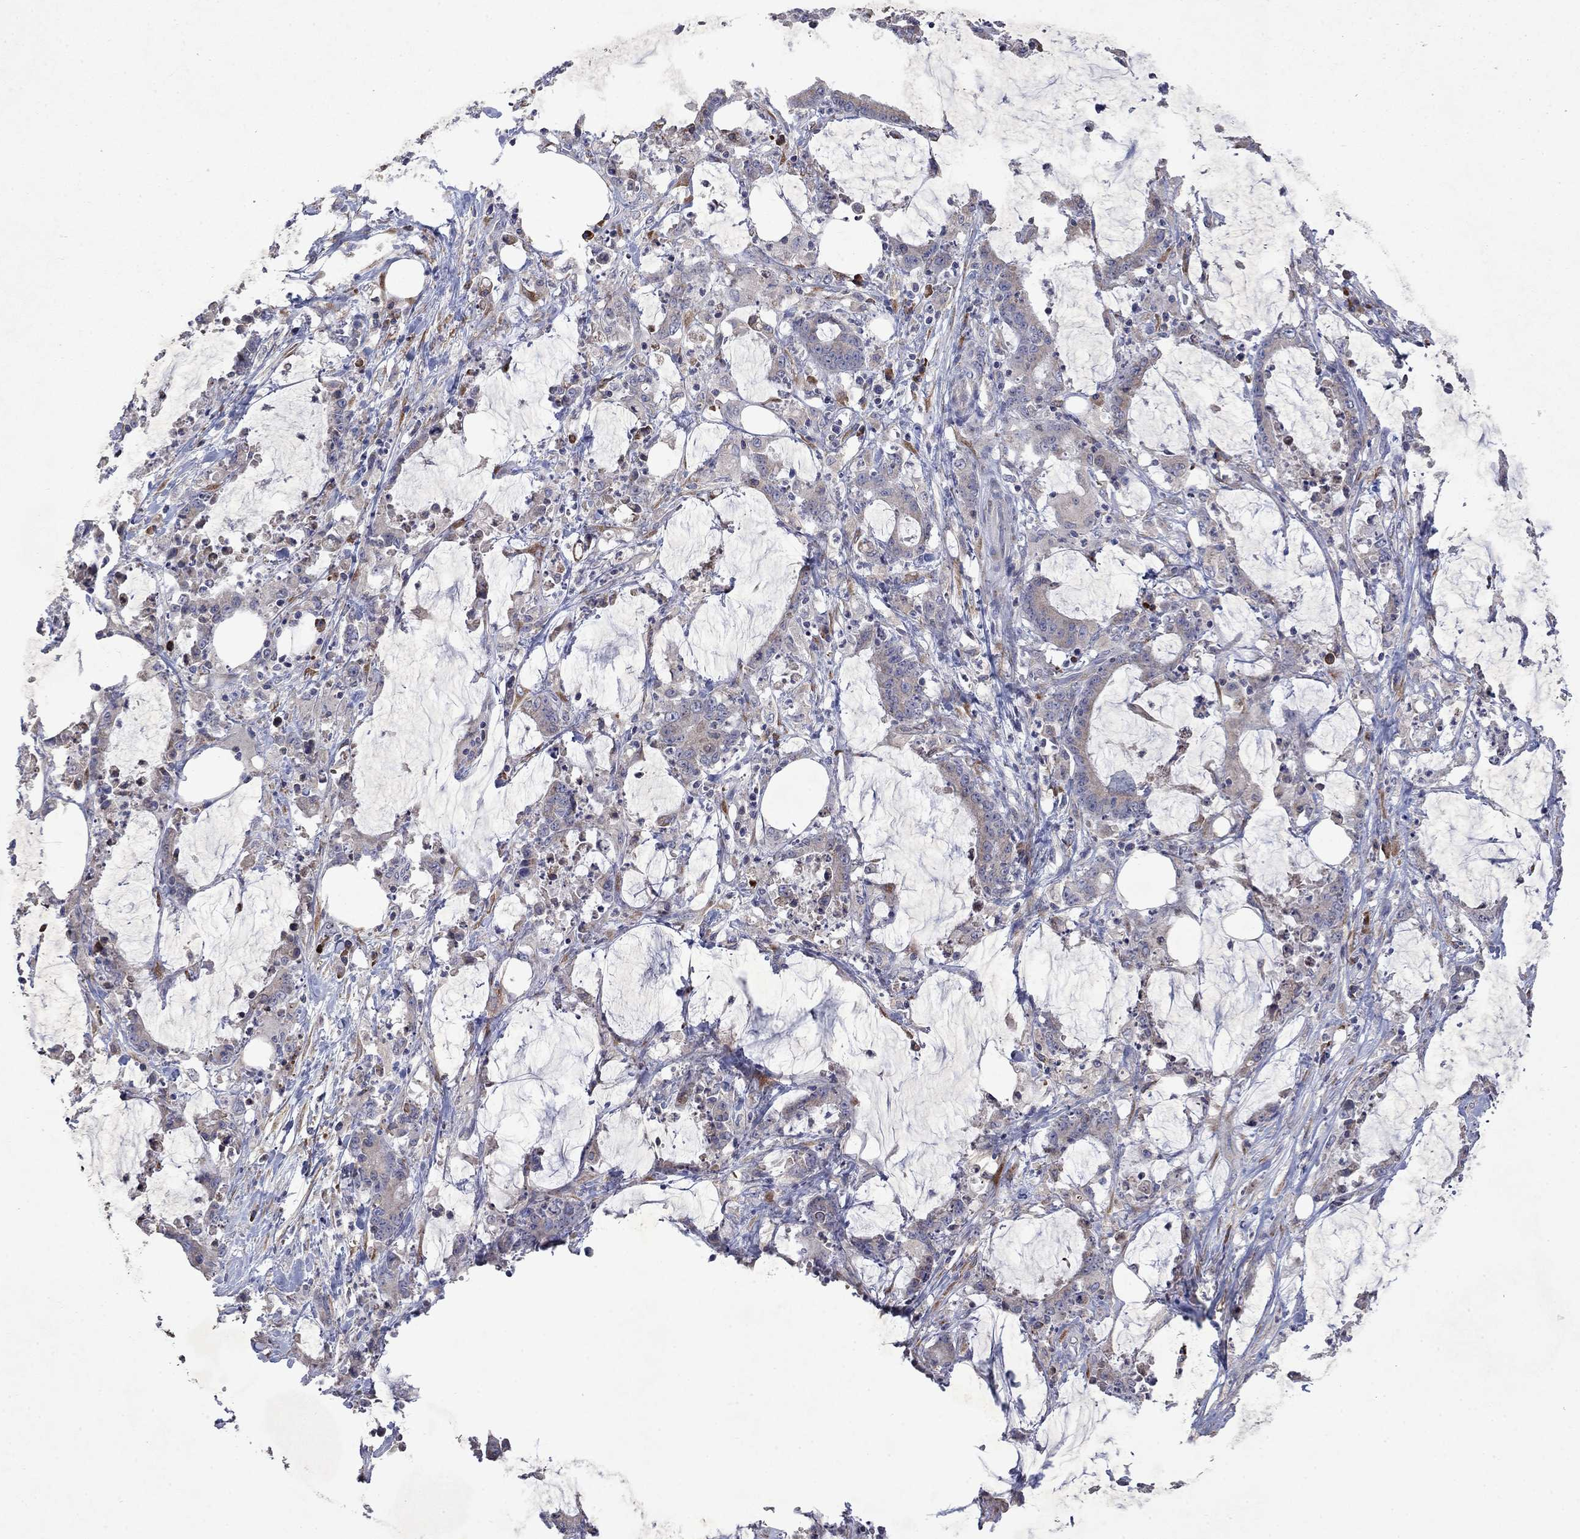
{"staining": {"intensity": "negative", "quantity": "none", "location": "none"}, "tissue": "stomach cancer", "cell_type": "Tumor cells", "image_type": "cancer", "snomed": [{"axis": "morphology", "description": "Adenocarcinoma, NOS"}, {"axis": "topography", "description": "Stomach, upper"}], "caption": "Immunohistochemistry histopathology image of neoplastic tissue: stomach cancer (adenocarcinoma) stained with DAB displays no significant protein staining in tumor cells.", "gene": "TMEM97", "patient": {"sex": "male", "age": 68}}